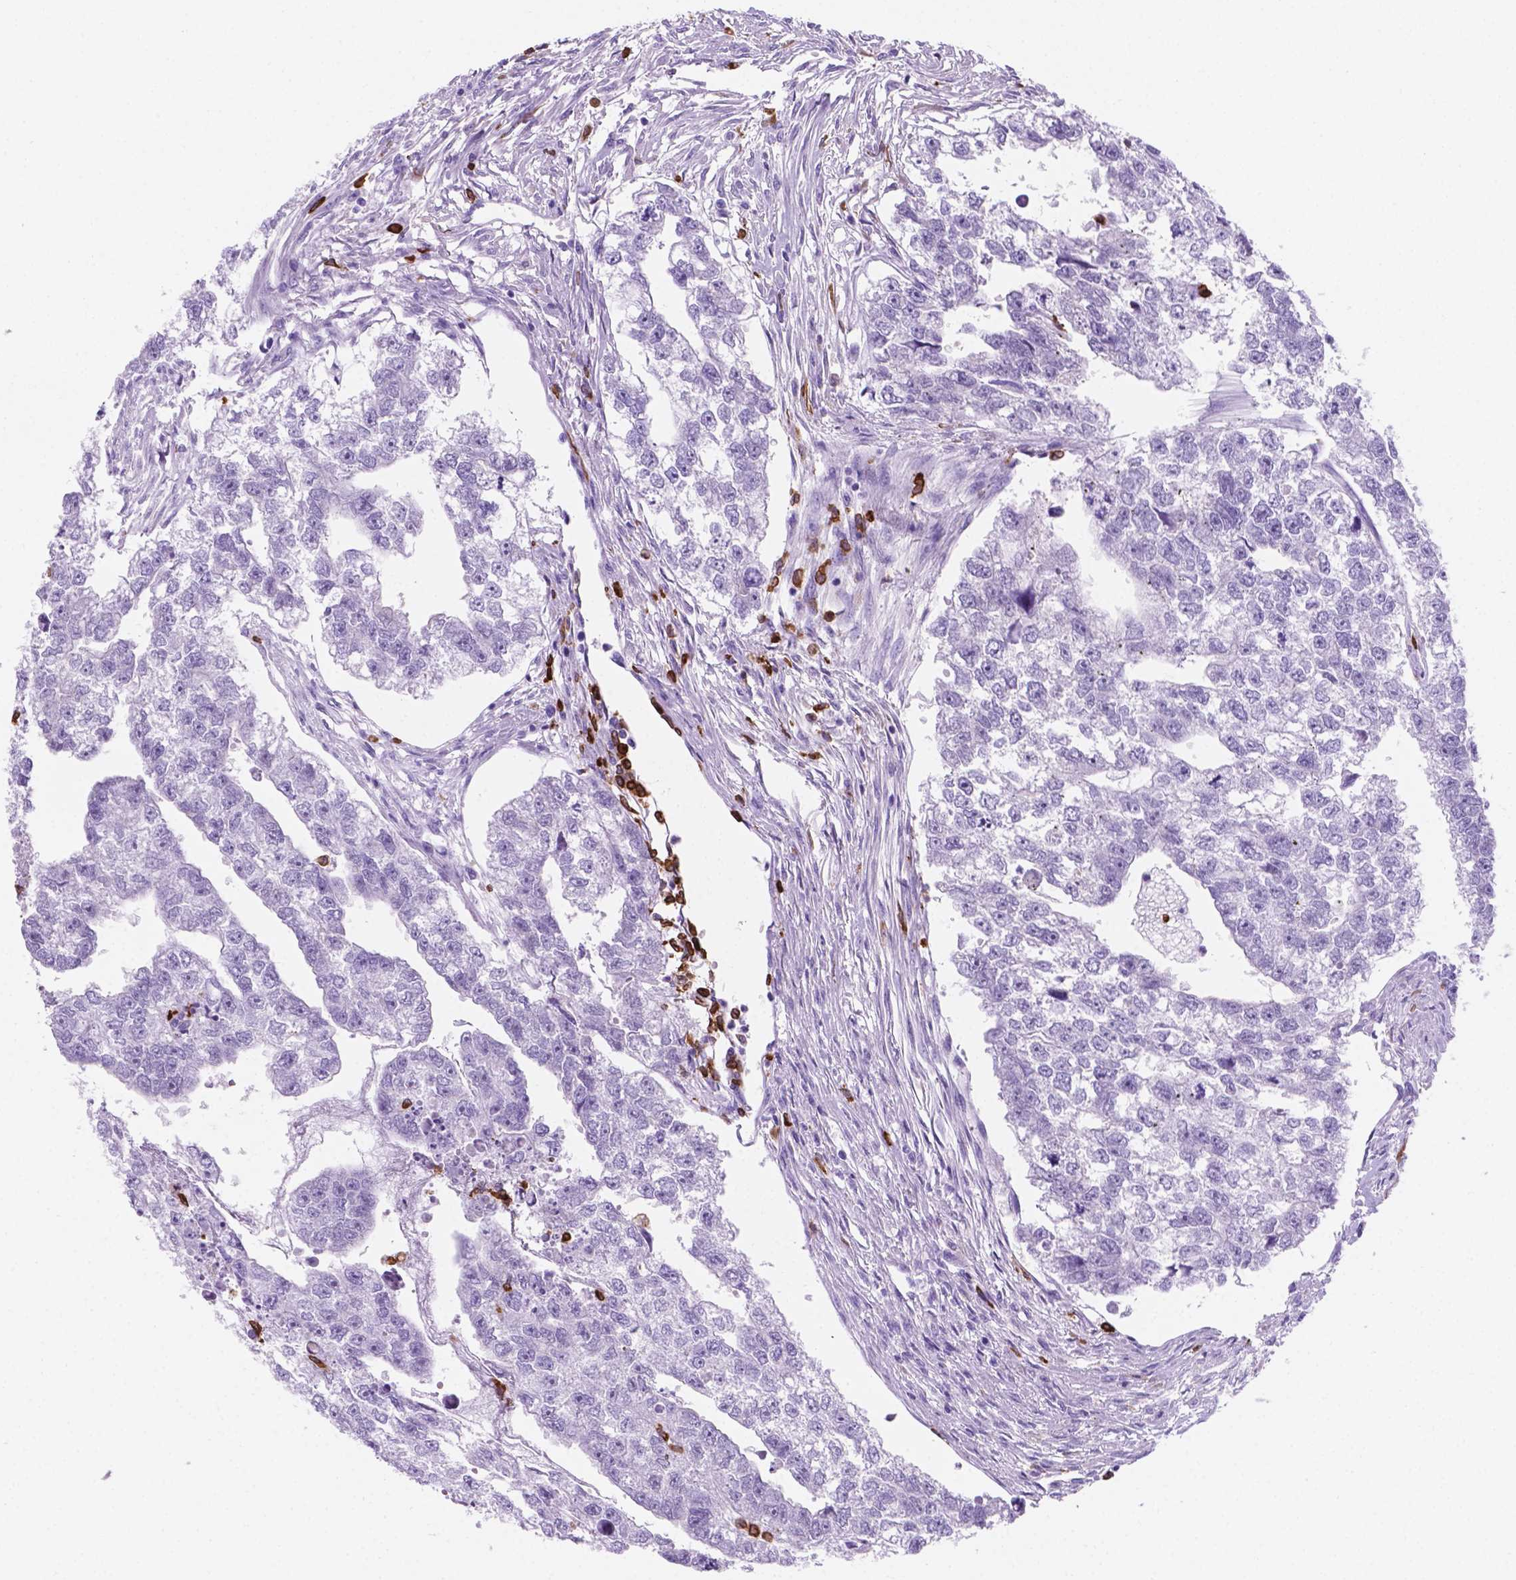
{"staining": {"intensity": "negative", "quantity": "none", "location": "none"}, "tissue": "testis cancer", "cell_type": "Tumor cells", "image_type": "cancer", "snomed": [{"axis": "morphology", "description": "Carcinoma, Embryonal, NOS"}, {"axis": "morphology", "description": "Teratoma, malignant, NOS"}, {"axis": "topography", "description": "Testis"}], "caption": "Immunohistochemistry of testis embryonal carcinoma shows no positivity in tumor cells.", "gene": "MACF1", "patient": {"sex": "male", "age": 44}}